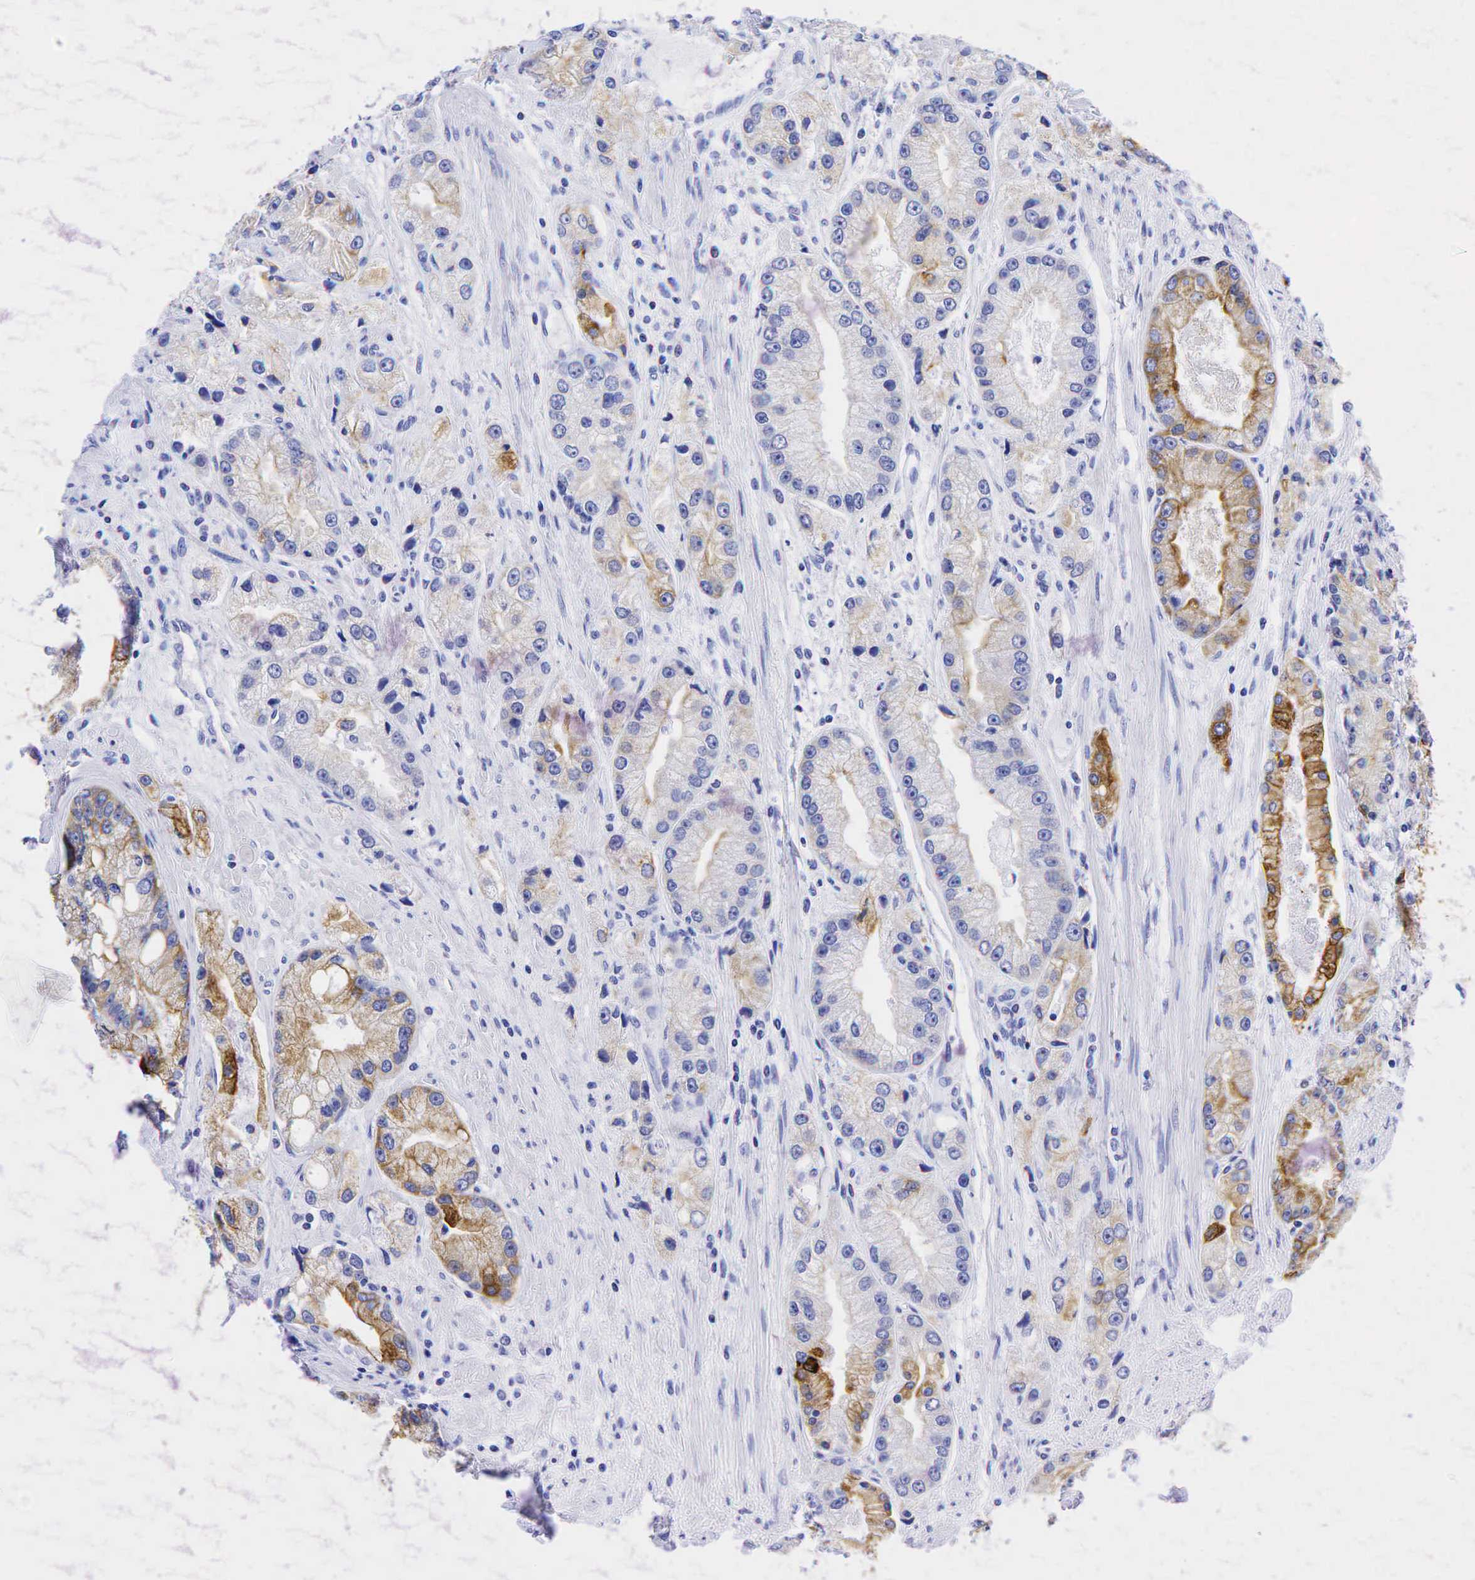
{"staining": {"intensity": "moderate", "quantity": "25%-75%", "location": "cytoplasmic/membranous"}, "tissue": "prostate cancer", "cell_type": "Tumor cells", "image_type": "cancer", "snomed": [{"axis": "morphology", "description": "Adenocarcinoma, Medium grade"}, {"axis": "topography", "description": "Prostate"}], "caption": "A histopathology image showing moderate cytoplasmic/membranous expression in about 25%-75% of tumor cells in medium-grade adenocarcinoma (prostate), as visualized by brown immunohistochemical staining.", "gene": "KRT19", "patient": {"sex": "male", "age": 72}}